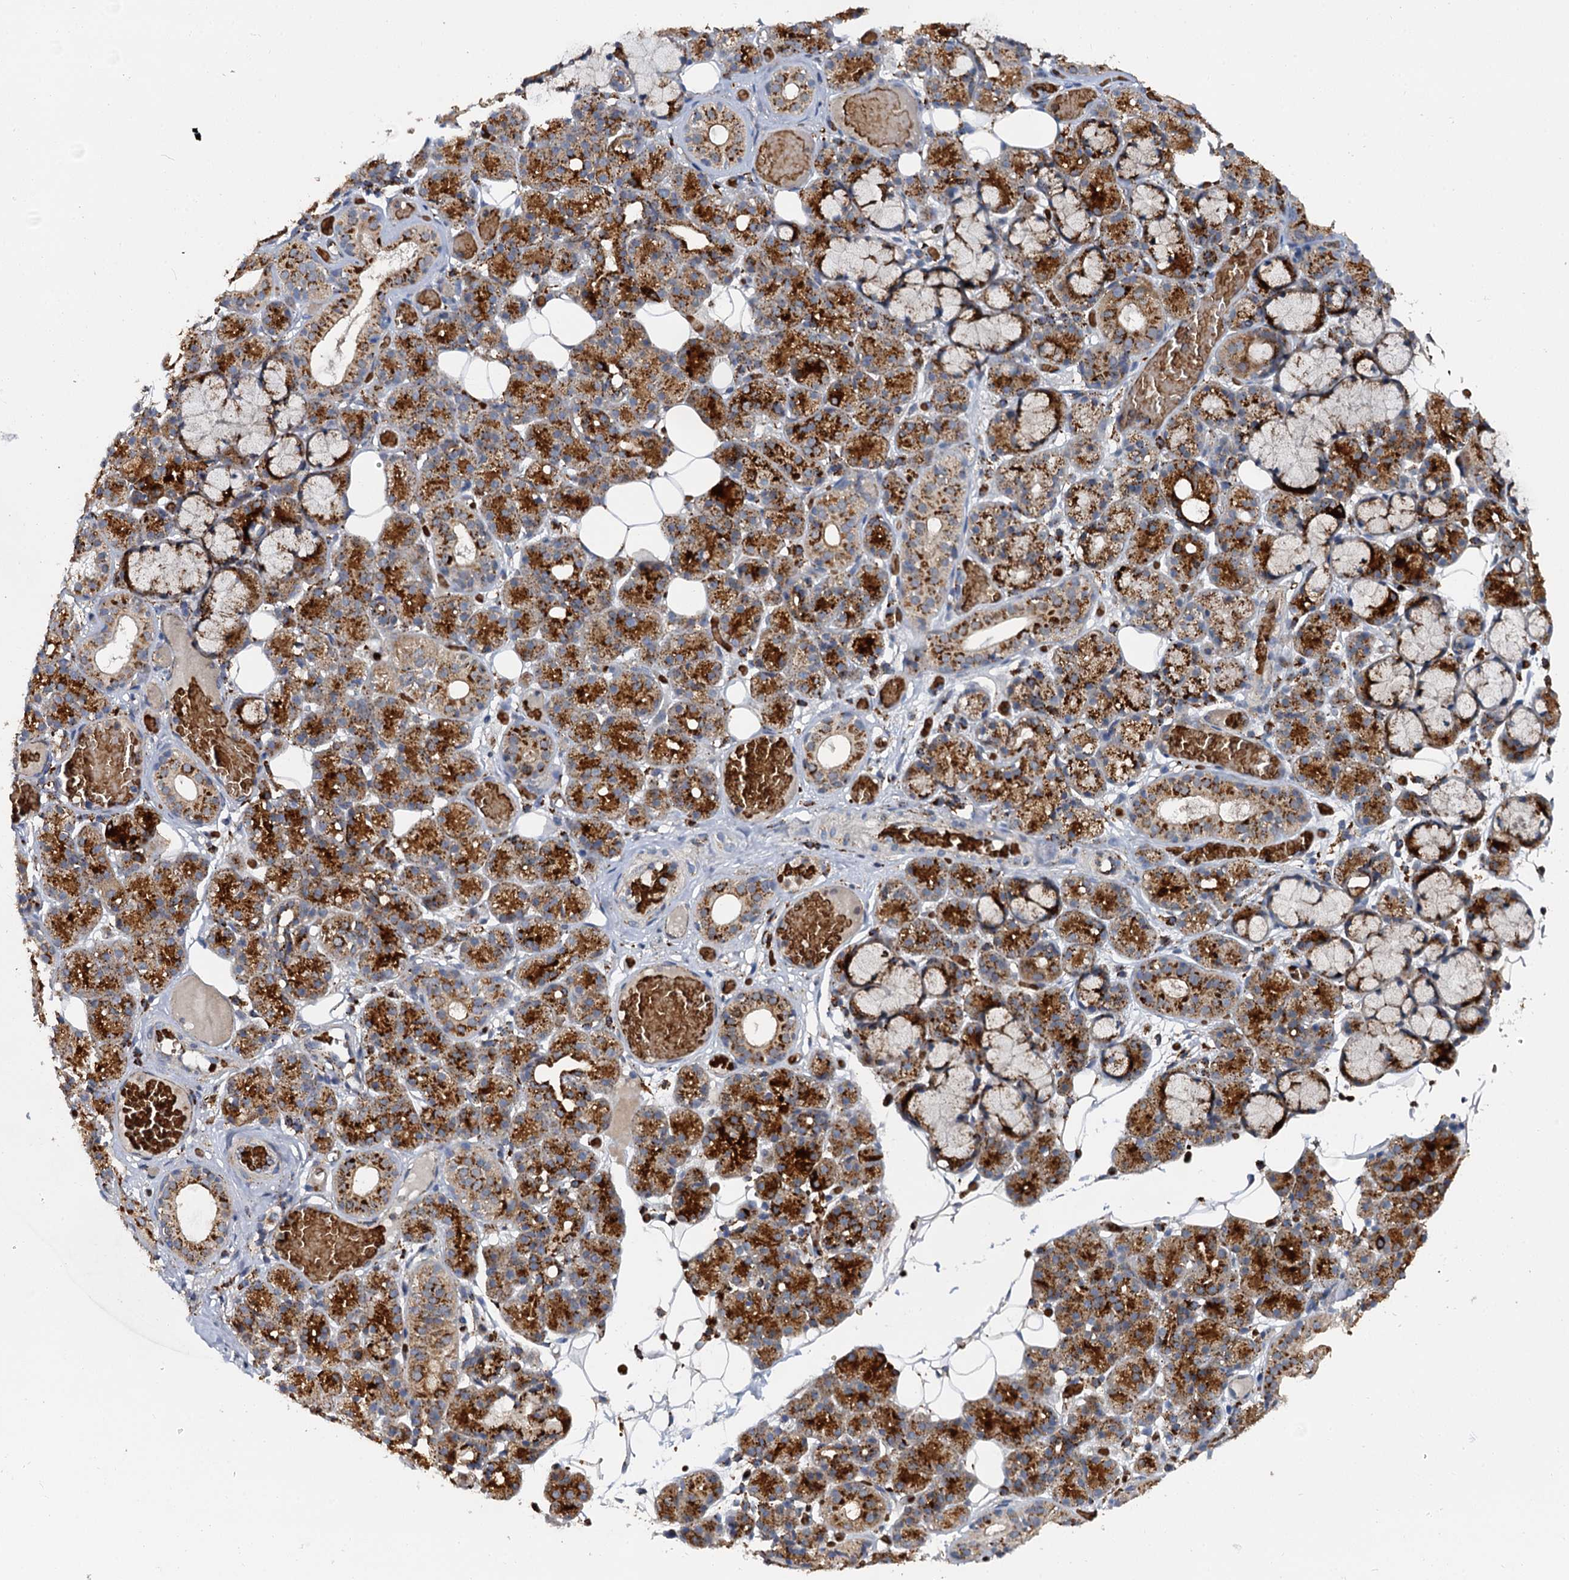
{"staining": {"intensity": "strong", "quantity": ">75%", "location": "cytoplasmic/membranous"}, "tissue": "salivary gland", "cell_type": "Glandular cells", "image_type": "normal", "snomed": [{"axis": "morphology", "description": "Normal tissue, NOS"}, {"axis": "topography", "description": "Salivary gland"}], "caption": "Immunohistochemistry image of unremarkable salivary gland stained for a protein (brown), which reveals high levels of strong cytoplasmic/membranous expression in about >75% of glandular cells.", "gene": "GBA1", "patient": {"sex": "male", "age": 63}}